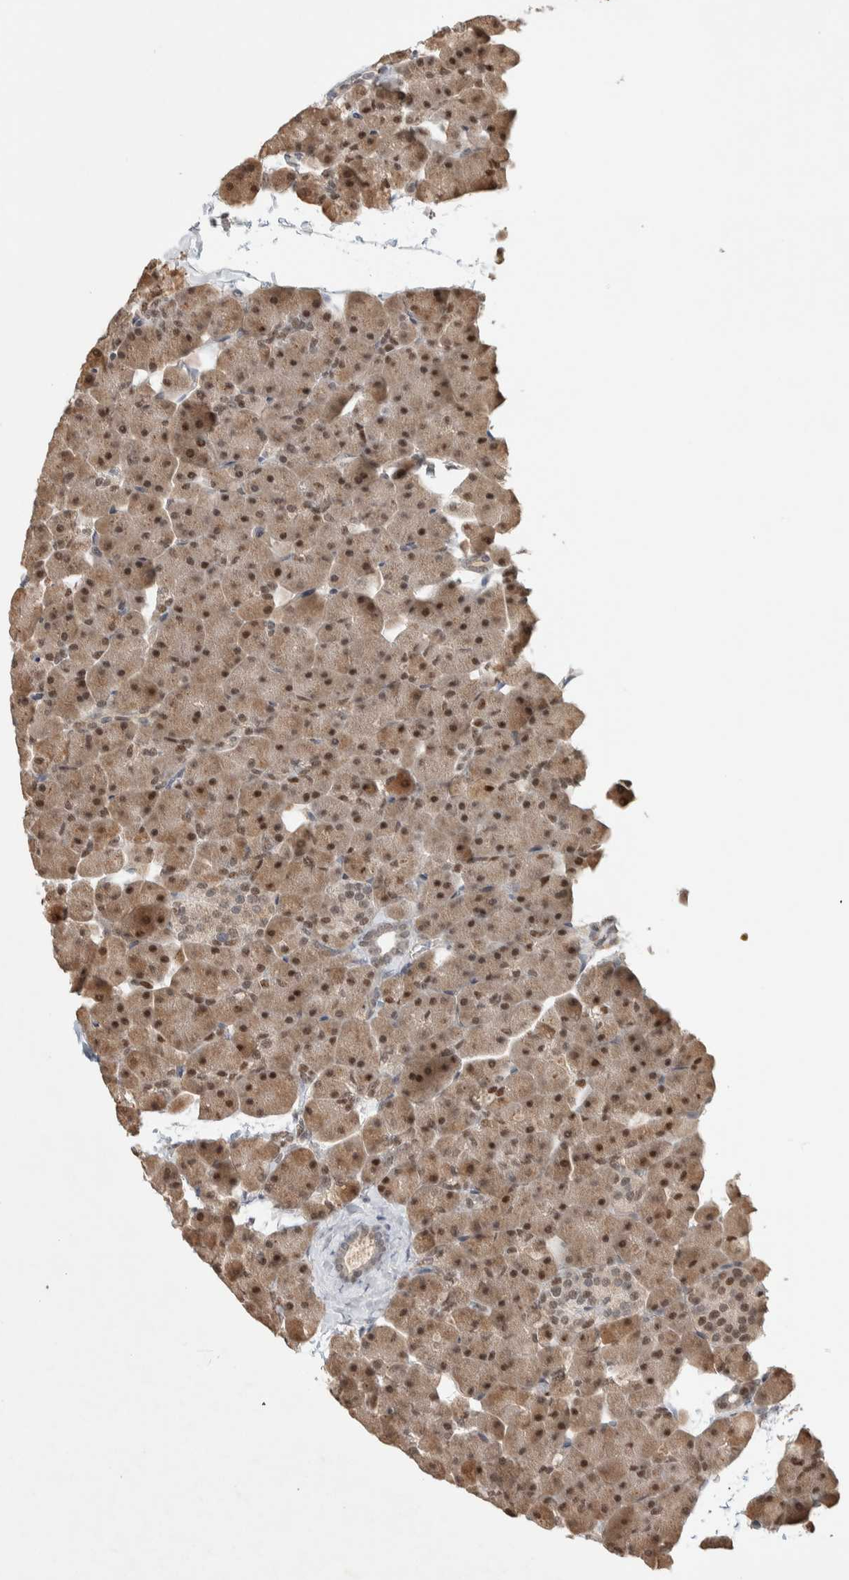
{"staining": {"intensity": "moderate", "quantity": ">75%", "location": "cytoplasmic/membranous,nuclear"}, "tissue": "pancreas", "cell_type": "Exocrine glandular cells", "image_type": "normal", "snomed": [{"axis": "morphology", "description": "Normal tissue, NOS"}, {"axis": "topography", "description": "Pancreas"}], "caption": "Exocrine glandular cells display medium levels of moderate cytoplasmic/membranous,nuclear expression in approximately >75% of cells in unremarkable human pancreas. Nuclei are stained in blue.", "gene": "PUS7", "patient": {"sex": "male", "age": 35}}